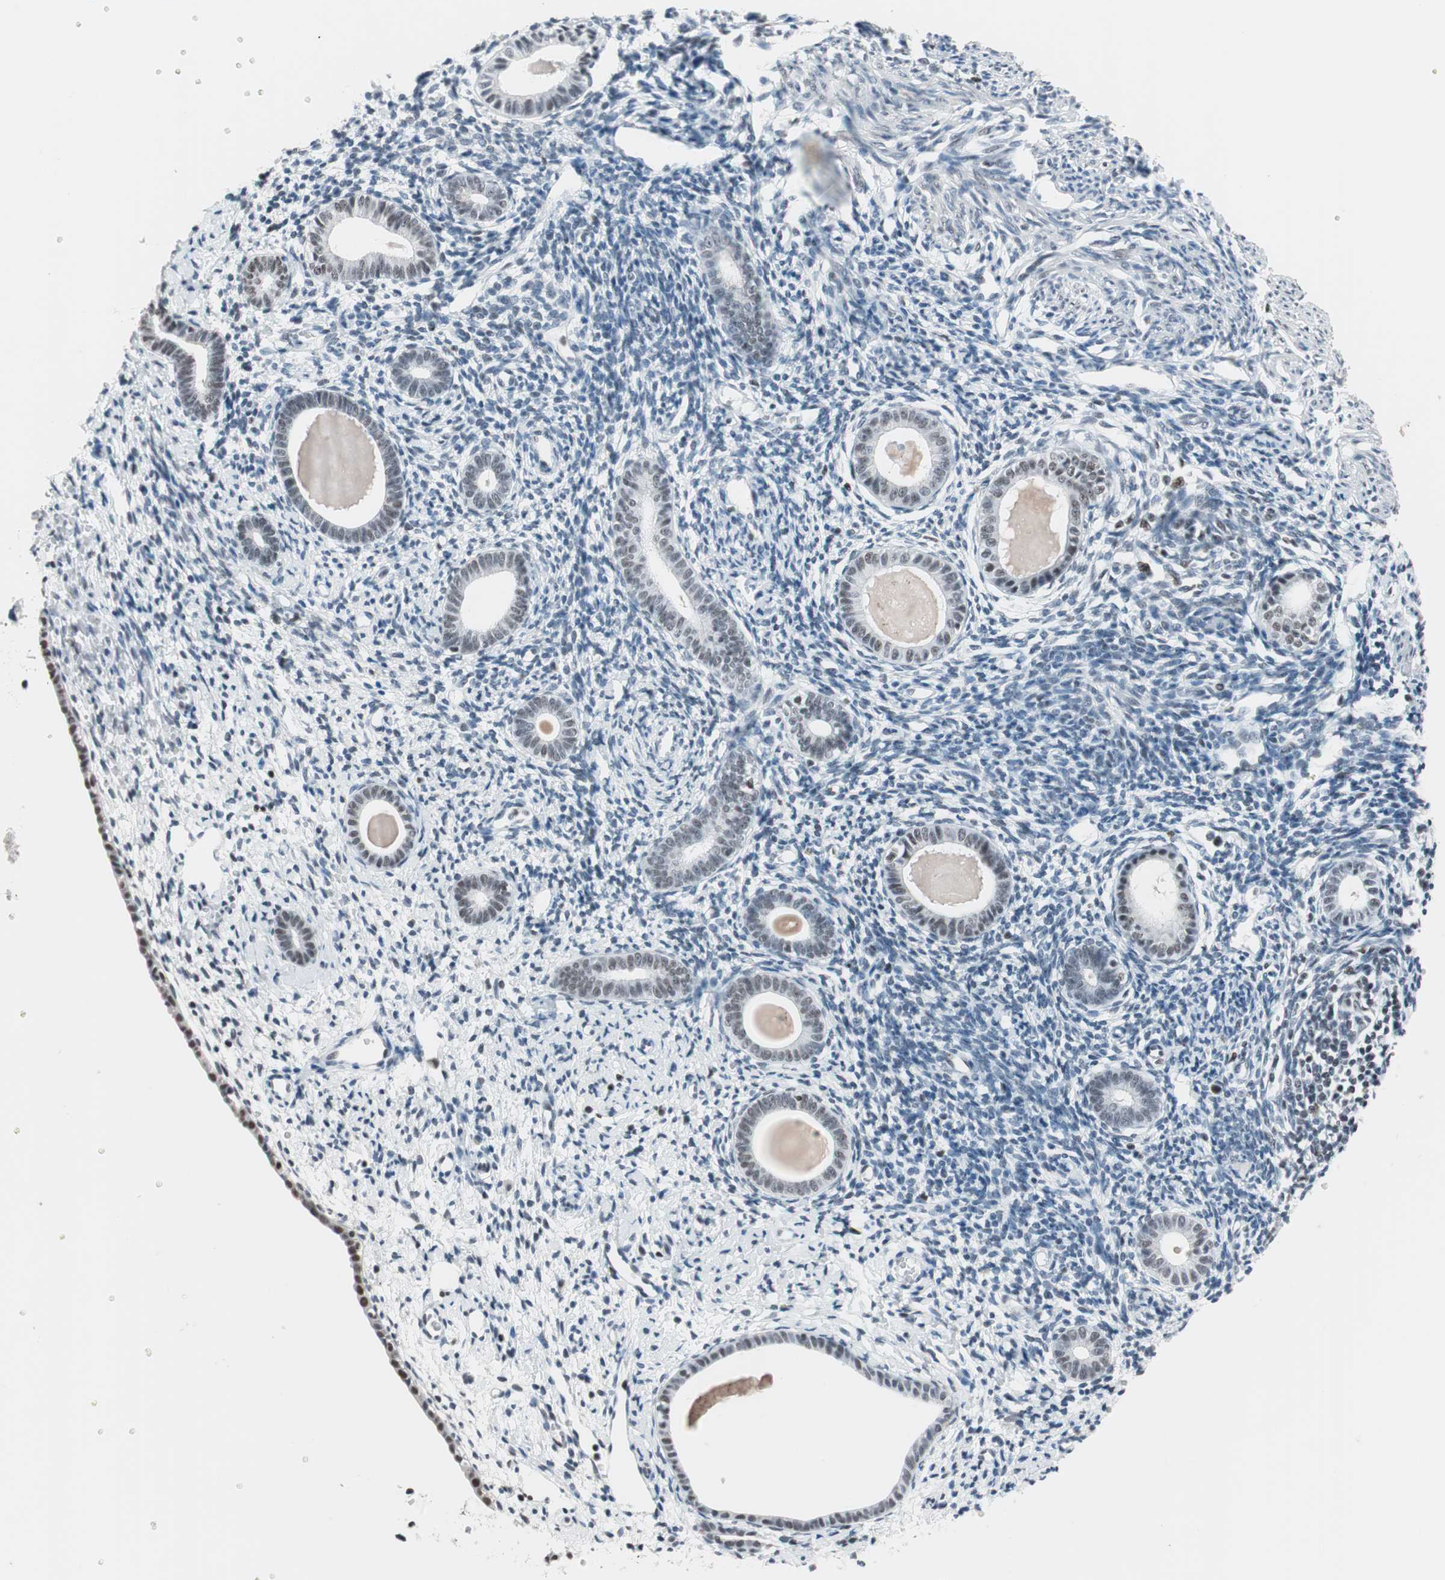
{"staining": {"intensity": "moderate", "quantity": "<25%", "location": "nuclear"}, "tissue": "endometrium", "cell_type": "Cells in endometrial stroma", "image_type": "normal", "snomed": [{"axis": "morphology", "description": "Normal tissue, NOS"}, {"axis": "topography", "description": "Endometrium"}], "caption": "Protein staining exhibits moderate nuclear staining in approximately <25% of cells in endometrial stroma in unremarkable endometrium. (DAB (3,3'-diaminobenzidine) = brown stain, brightfield microscopy at high magnification).", "gene": "ARID1A", "patient": {"sex": "female", "age": 71}}